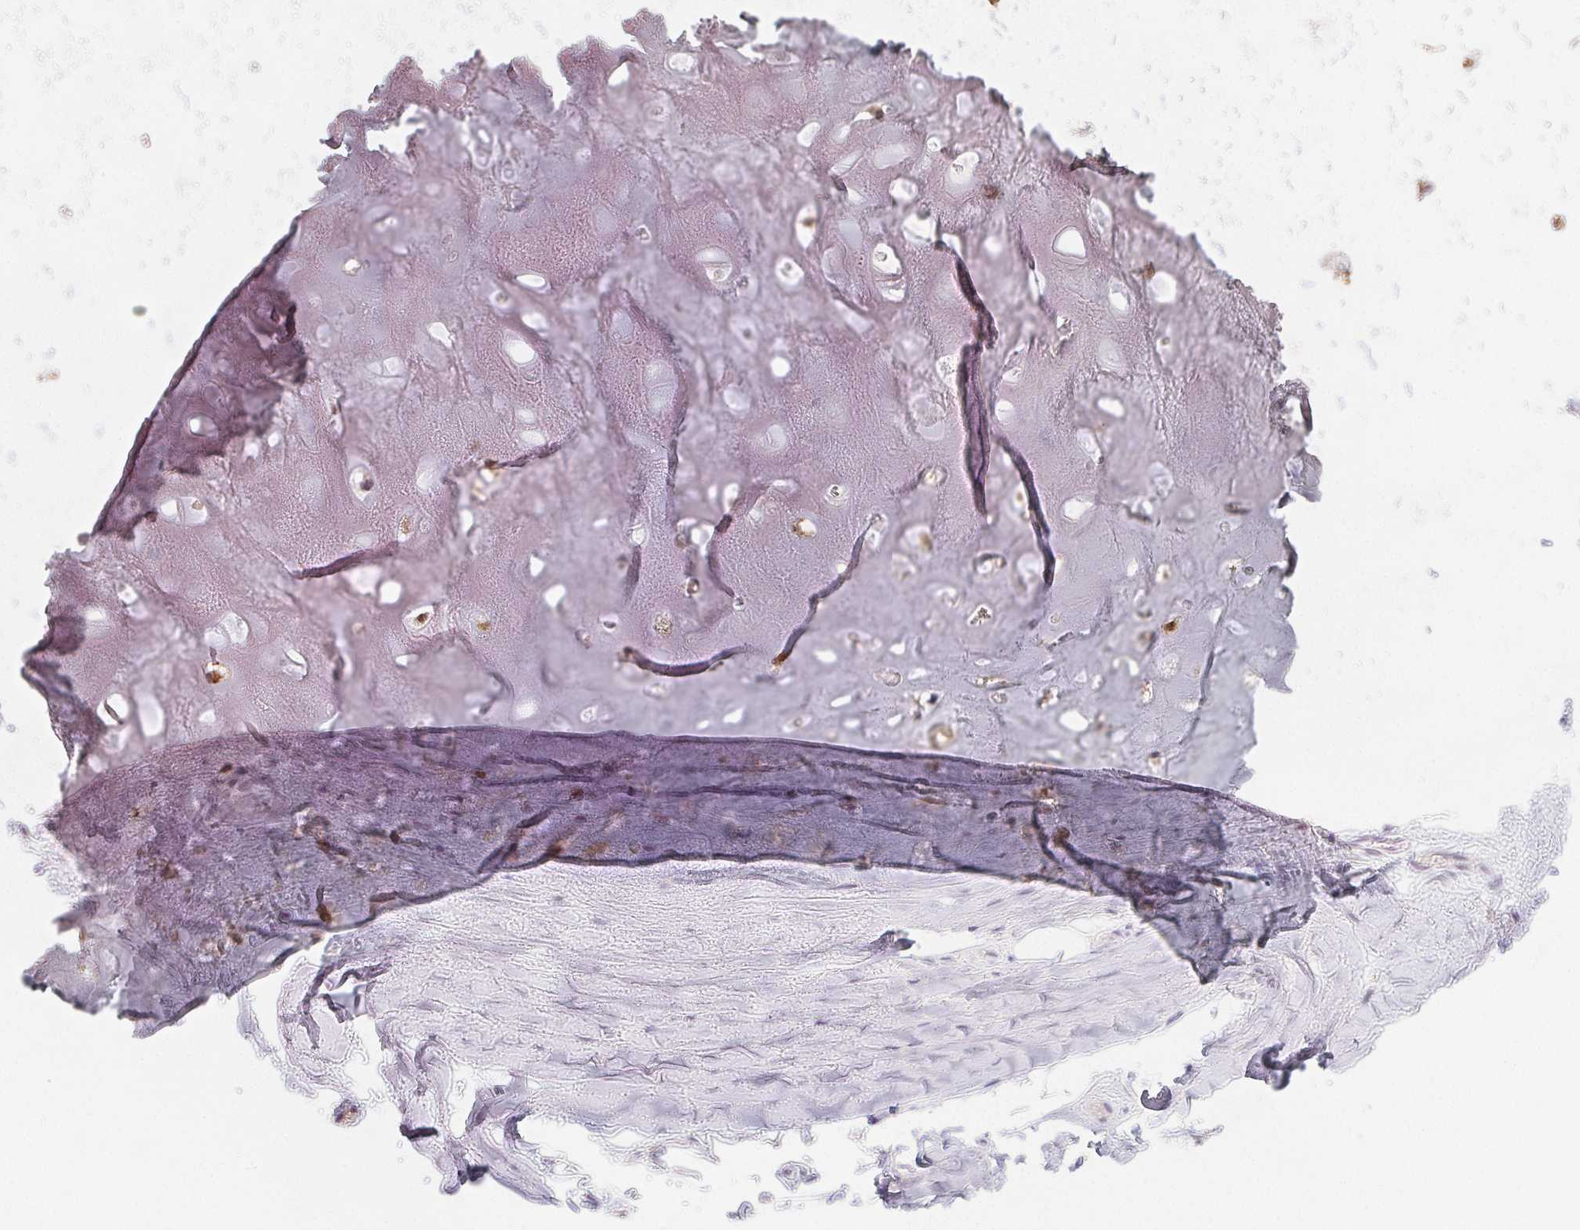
{"staining": {"intensity": "weak", "quantity": "<25%", "location": "cytoplasmic/membranous"}, "tissue": "soft tissue", "cell_type": "Chondrocytes", "image_type": "normal", "snomed": [{"axis": "morphology", "description": "Normal tissue, NOS"}, {"axis": "topography", "description": "Cartilage tissue"}], "caption": "DAB immunohistochemical staining of unremarkable soft tissue demonstrates no significant staining in chondrocytes.", "gene": "LRRC23", "patient": {"sex": "male", "age": 57}}